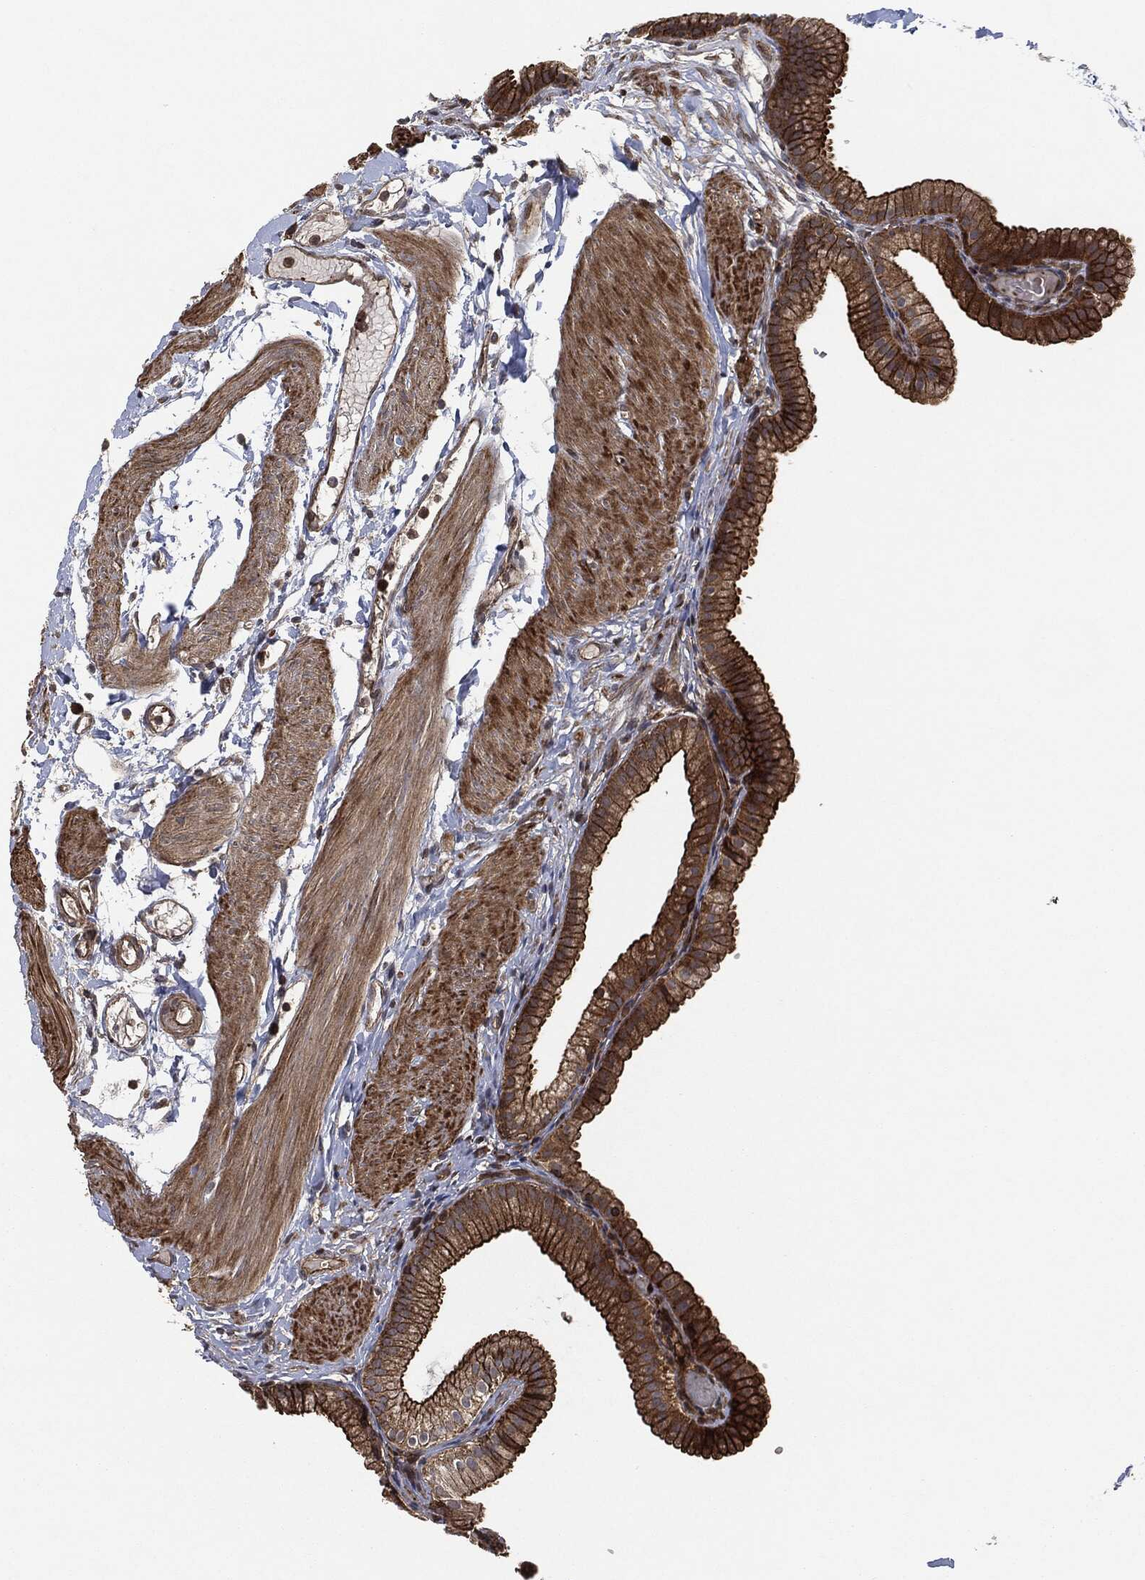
{"staining": {"intensity": "strong", "quantity": ">75%", "location": "cytoplasmic/membranous"}, "tissue": "gallbladder", "cell_type": "Glandular cells", "image_type": "normal", "snomed": [{"axis": "morphology", "description": "Normal tissue, NOS"}, {"axis": "topography", "description": "Gallbladder"}, {"axis": "topography", "description": "Peripheral nerve tissue"}], "caption": "Immunohistochemical staining of benign human gallbladder exhibits high levels of strong cytoplasmic/membranous staining in about >75% of glandular cells. (DAB = brown stain, brightfield microscopy at high magnification).", "gene": "TPT1", "patient": {"sex": "female", "age": 45}}